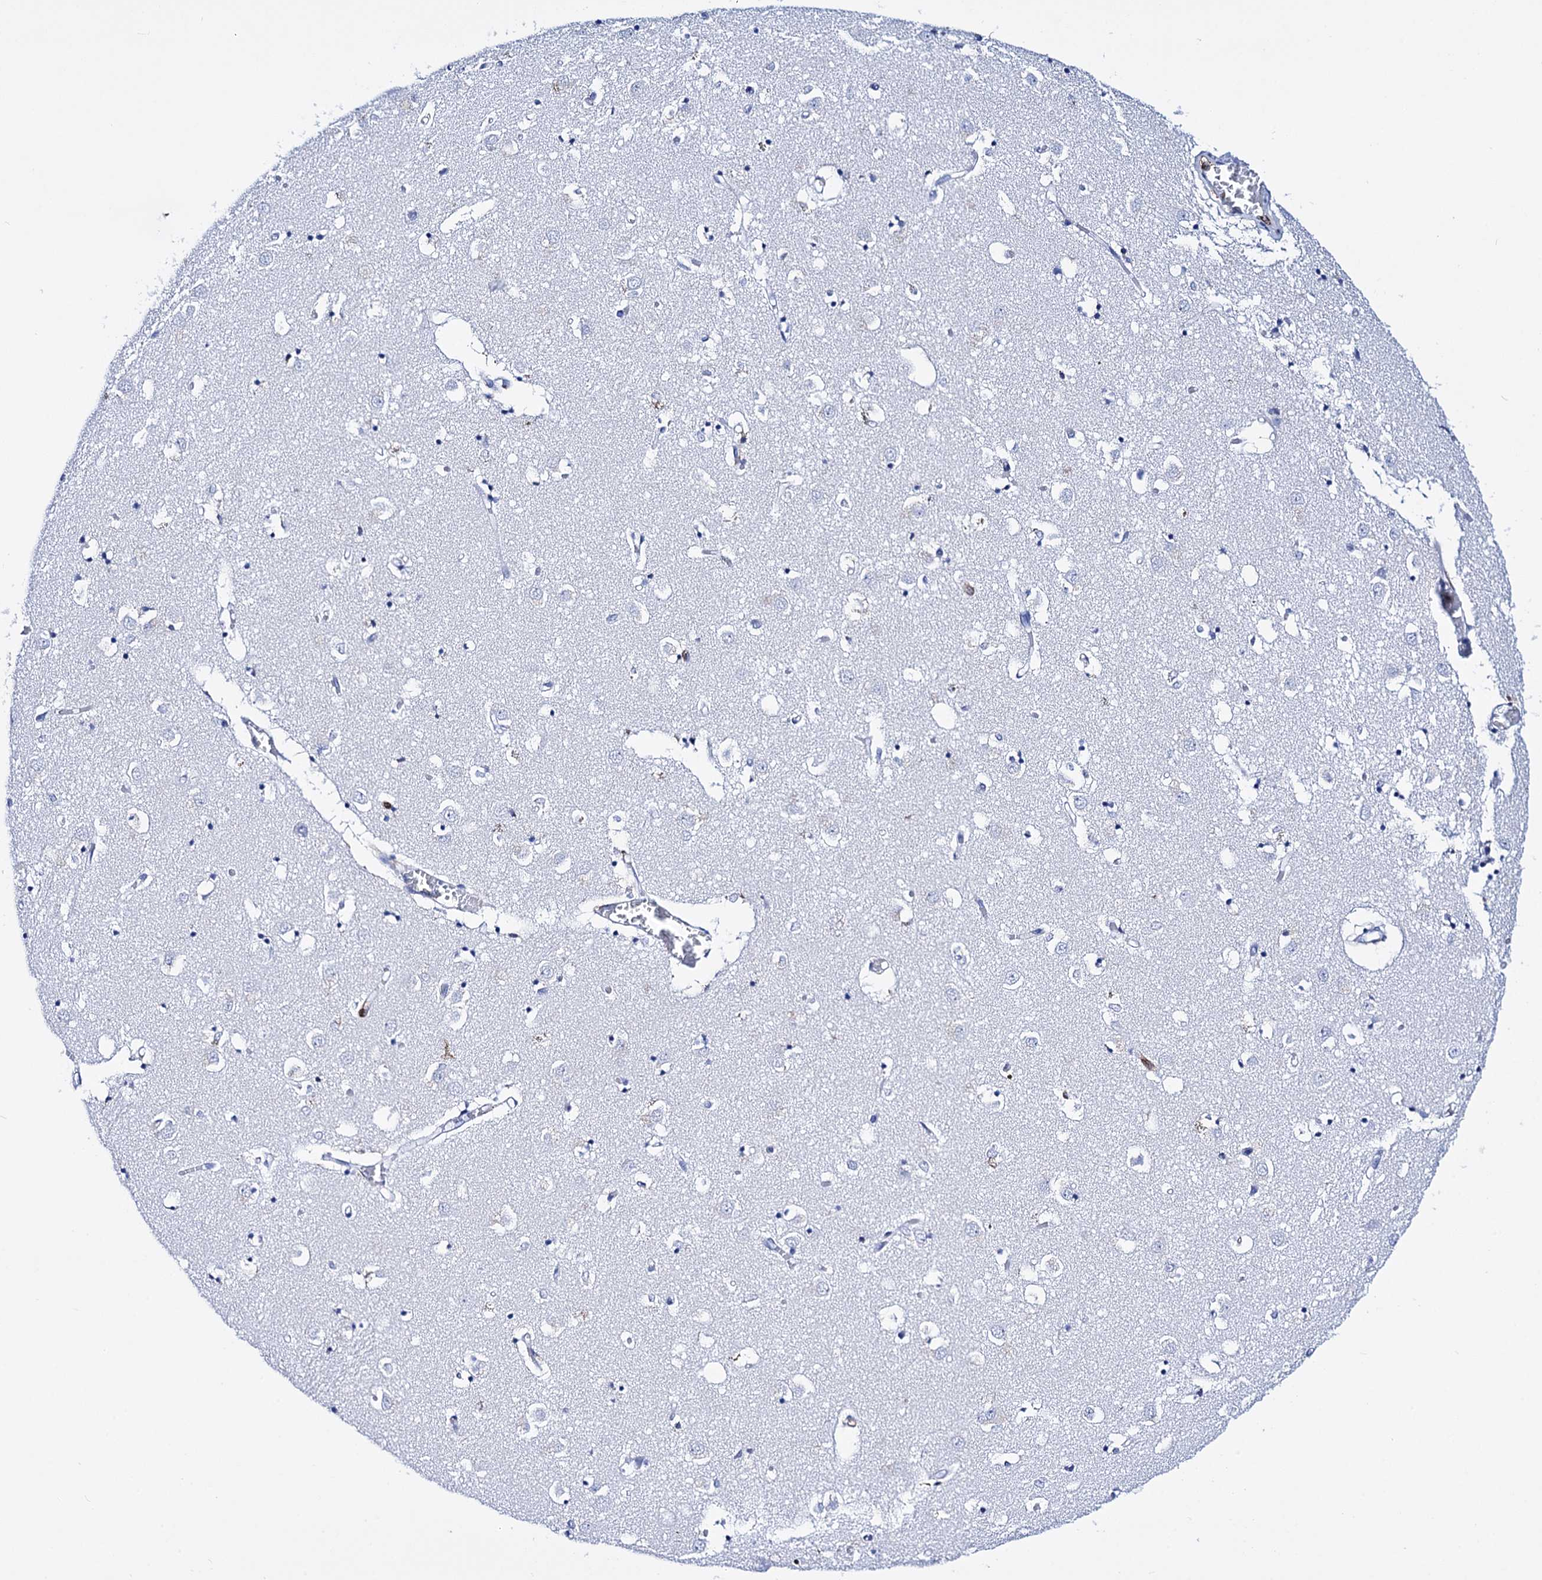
{"staining": {"intensity": "negative", "quantity": "none", "location": "none"}, "tissue": "caudate", "cell_type": "Glial cells", "image_type": "normal", "snomed": [{"axis": "morphology", "description": "Normal tissue, NOS"}, {"axis": "topography", "description": "Lateral ventricle wall"}], "caption": "The photomicrograph demonstrates no significant staining in glial cells of caudate. The staining was performed using DAB (3,3'-diaminobenzidine) to visualize the protein expression in brown, while the nuclei were stained in blue with hematoxylin (Magnification: 20x).", "gene": "DEF6", "patient": {"sex": "male", "age": 70}}